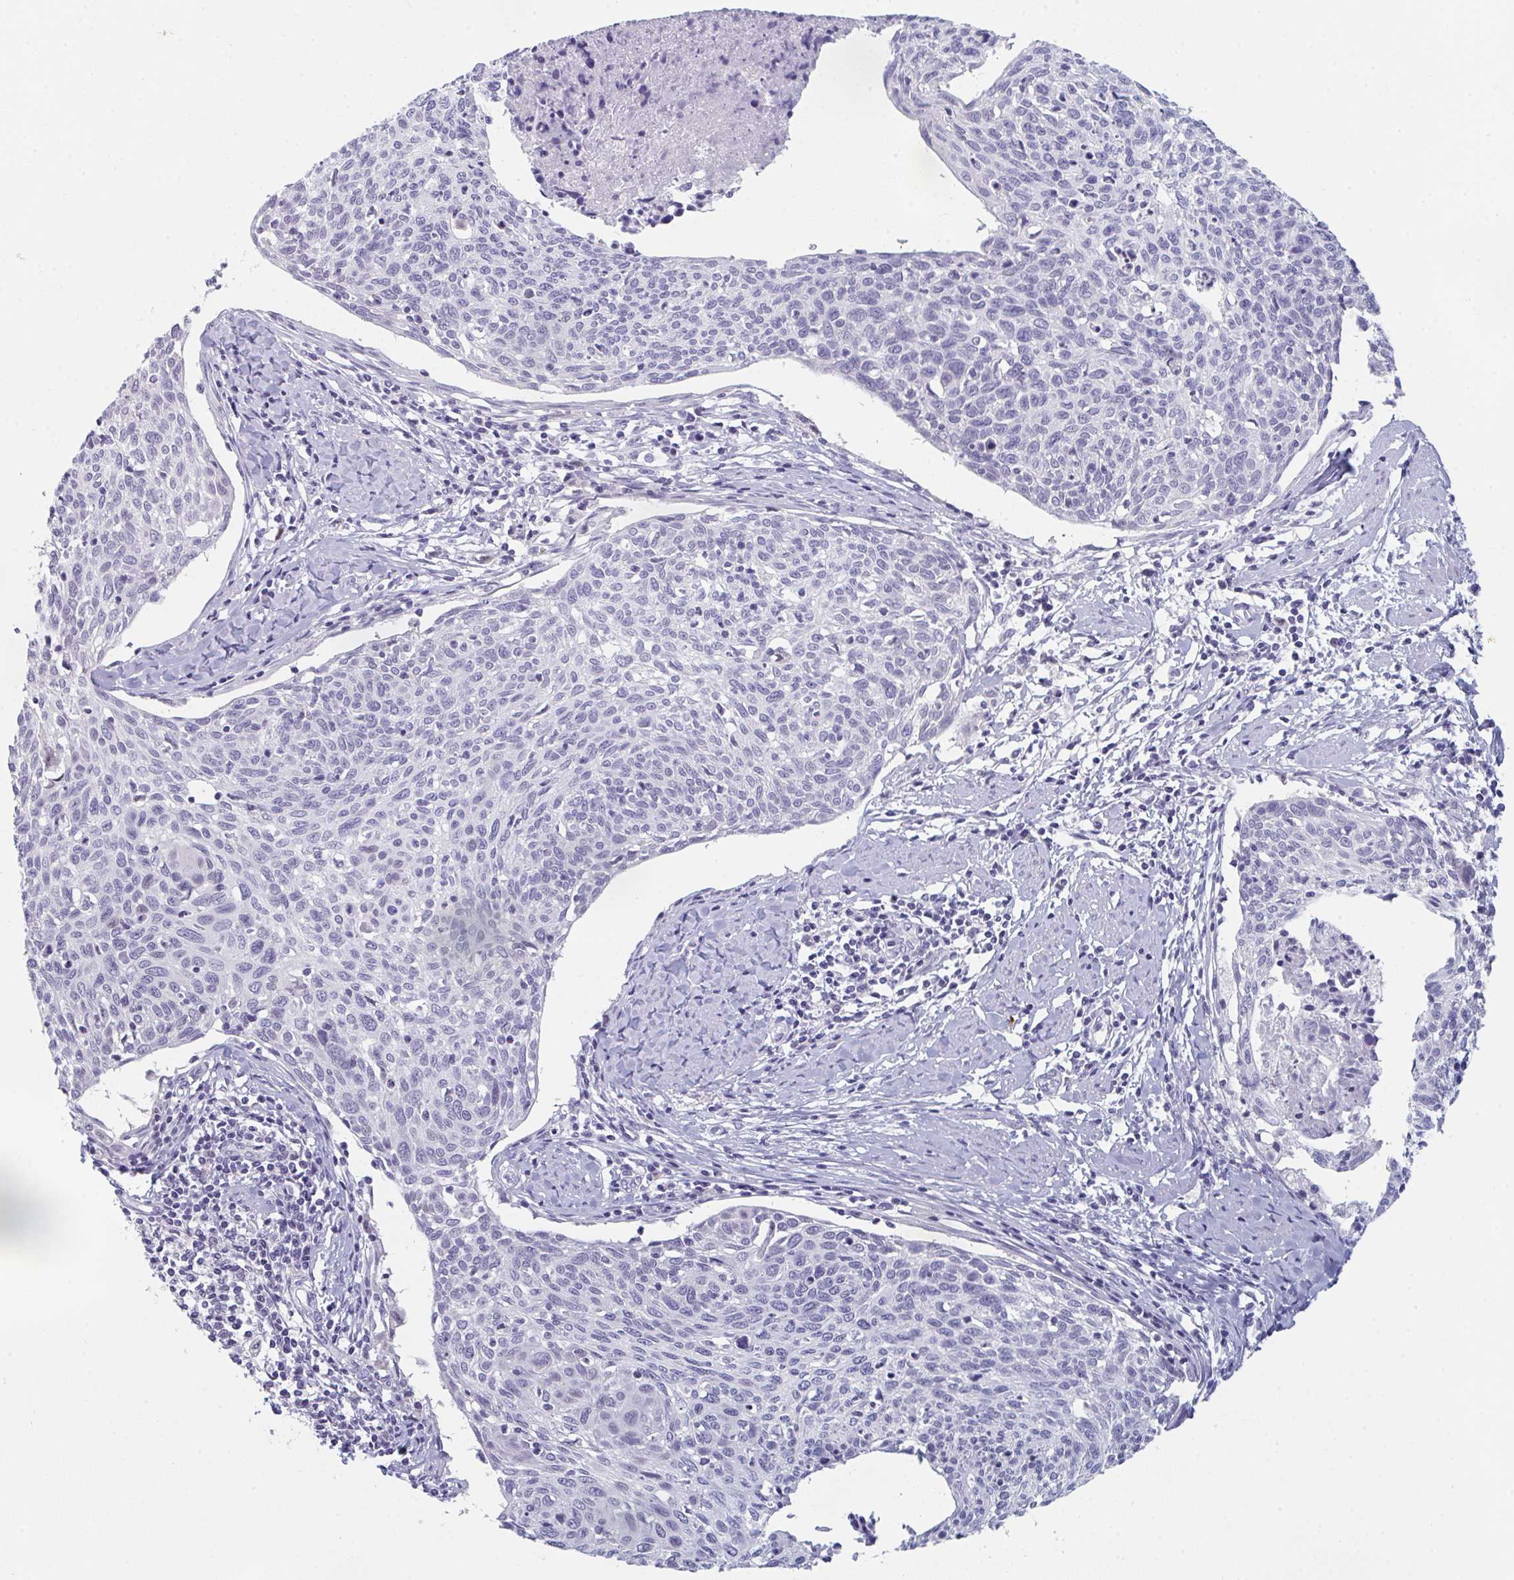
{"staining": {"intensity": "negative", "quantity": "none", "location": "none"}, "tissue": "cervical cancer", "cell_type": "Tumor cells", "image_type": "cancer", "snomed": [{"axis": "morphology", "description": "Squamous cell carcinoma, NOS"}, {"axis": "topography", "description": "Cervix"}], "caption": "The immunohistochemistry histopathology image has no significant expression in tumor cells of cervical squamous cell carcinoma tissue.", "gene": "RUBCN", "patient": {"sex": "female", "age": 49}}